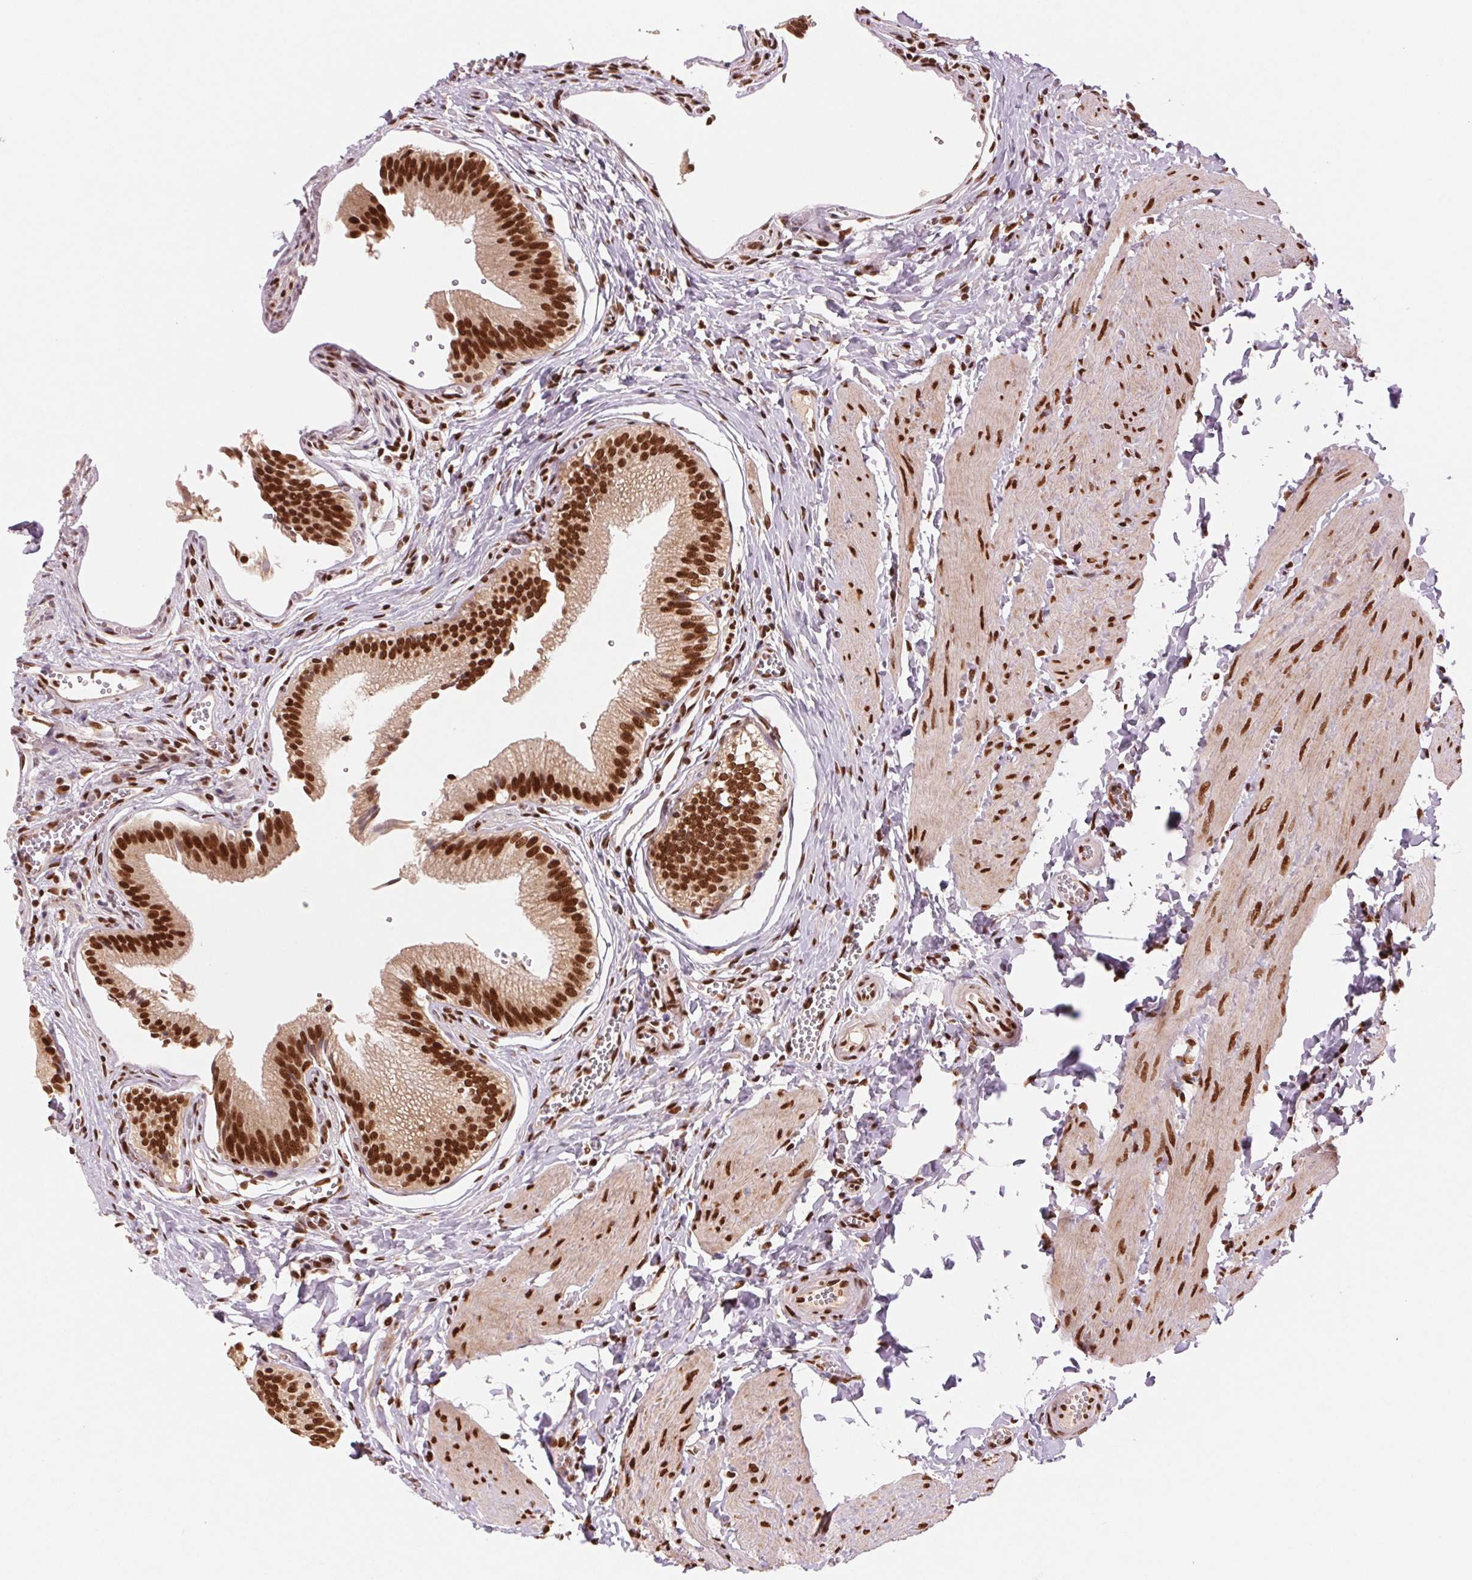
{"staining": {"intensity": "strong", "quantity": ">75%", "location": "nuclear"}, "tissue": "gallbladder", "cell_type": "Glandular cells", "image_type": "normal", "snomed": [{"axis": "morphology", "description": "Normal tissue, NOS"}, {"axis": "topography", "description": "Gallbladder"}, {"axis": "topography", "description": "Peripheral nerve tissue"}], "caption": "The image shows staining of normal gallbladder, revealing strong nuclear protein expression (brown color) within glandular cells.", "gene": "TTLL9", "patient": {"sex": "male", "age": 17}}